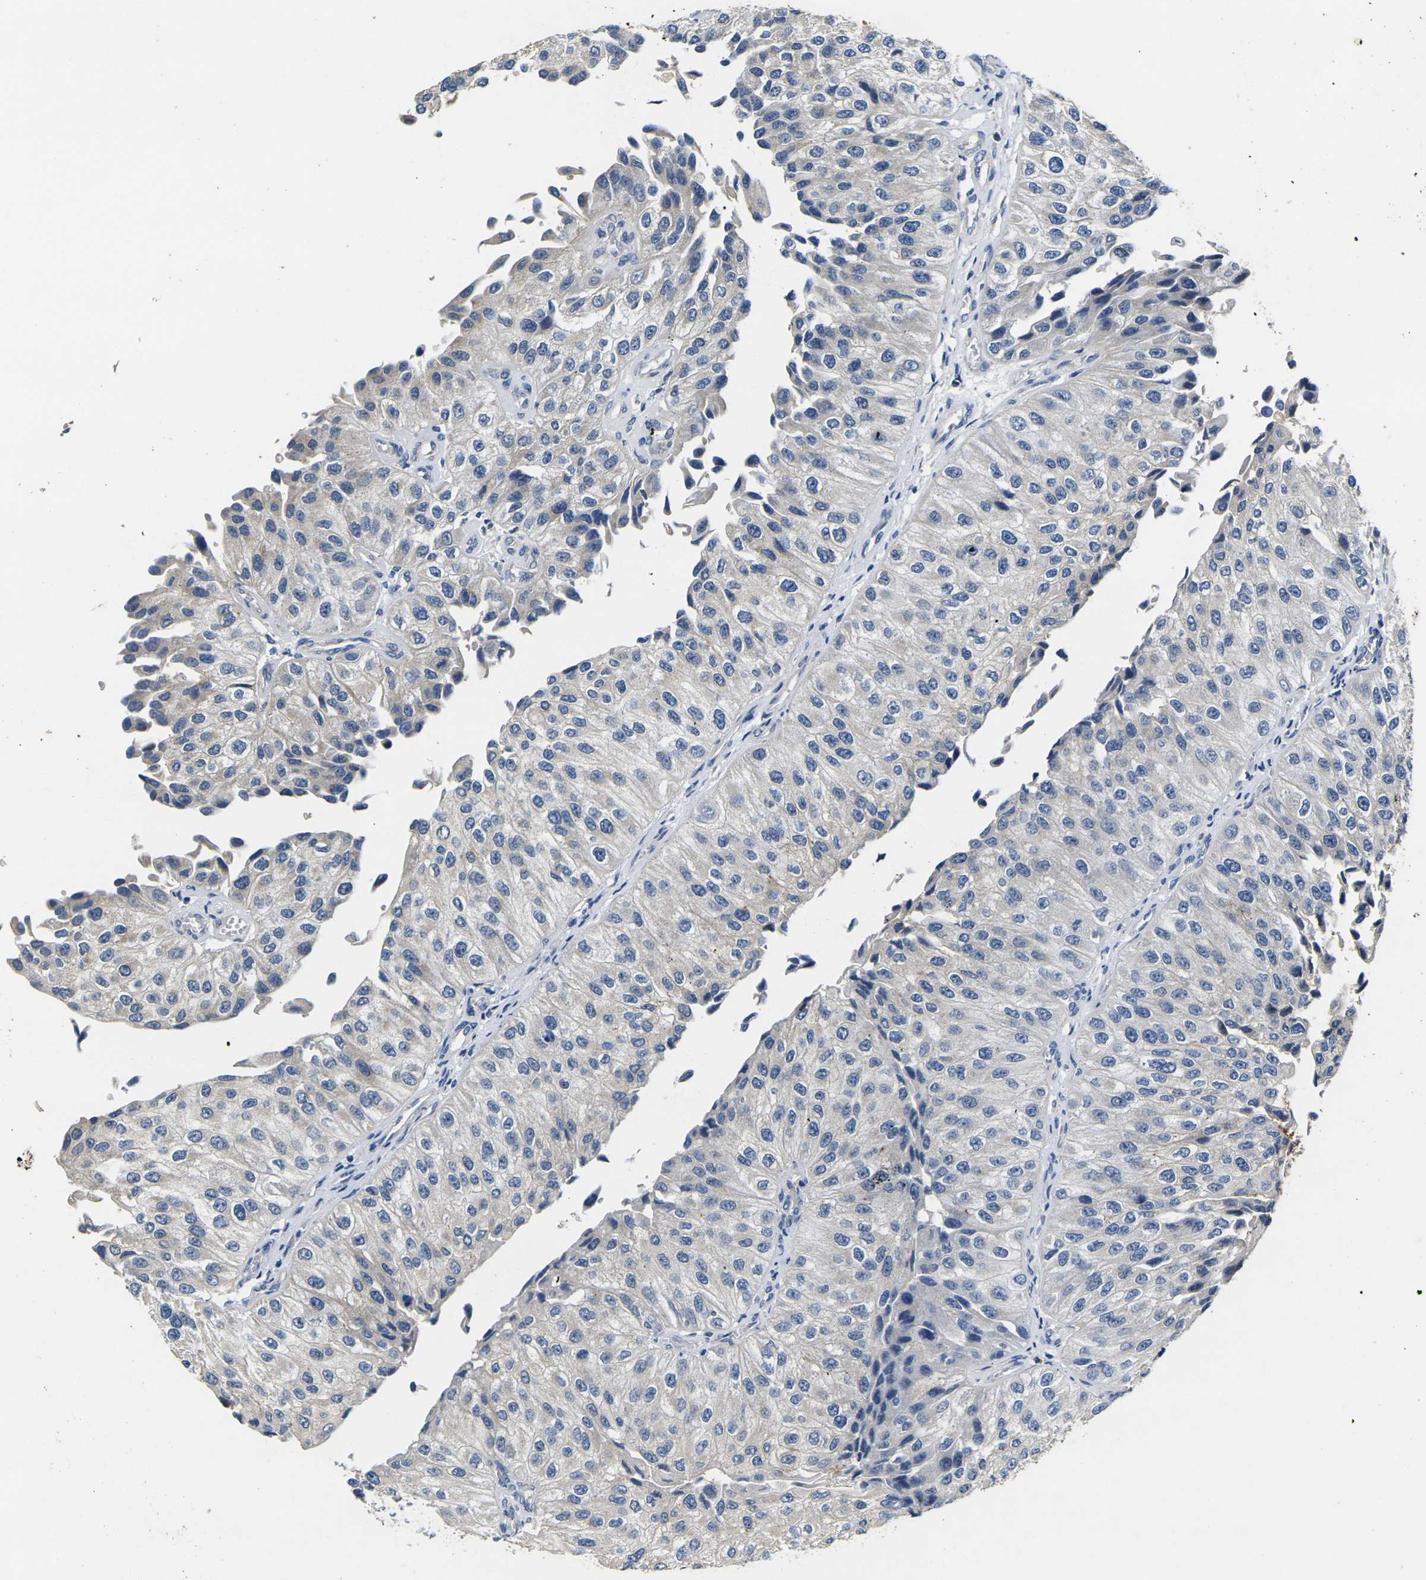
{"staining": {"intensity": "negative", "quantity": "none", "location": "none"}, "tissue": "urothelial cancer", "cell_type": "Tumor cells", "image_type": "cancer", "snomed": [{"axis": "morphology", "description": "Urothelial carcinoma, High grade"}, {"axis": "topography", "description": "Kidney"}, {"axis": "topography", "description": "Urinary bladder"}], "caption": "High power microscopy micrograph of an IHC histopathology image of urothelial carcinoma (high-grade), revealing no significant positivity in tumor cells. (Immunohistochemistry, brightfield microscopy, high magnification).", "gene": "NOCT", "patient": {"sex": "male", "age": 77}}